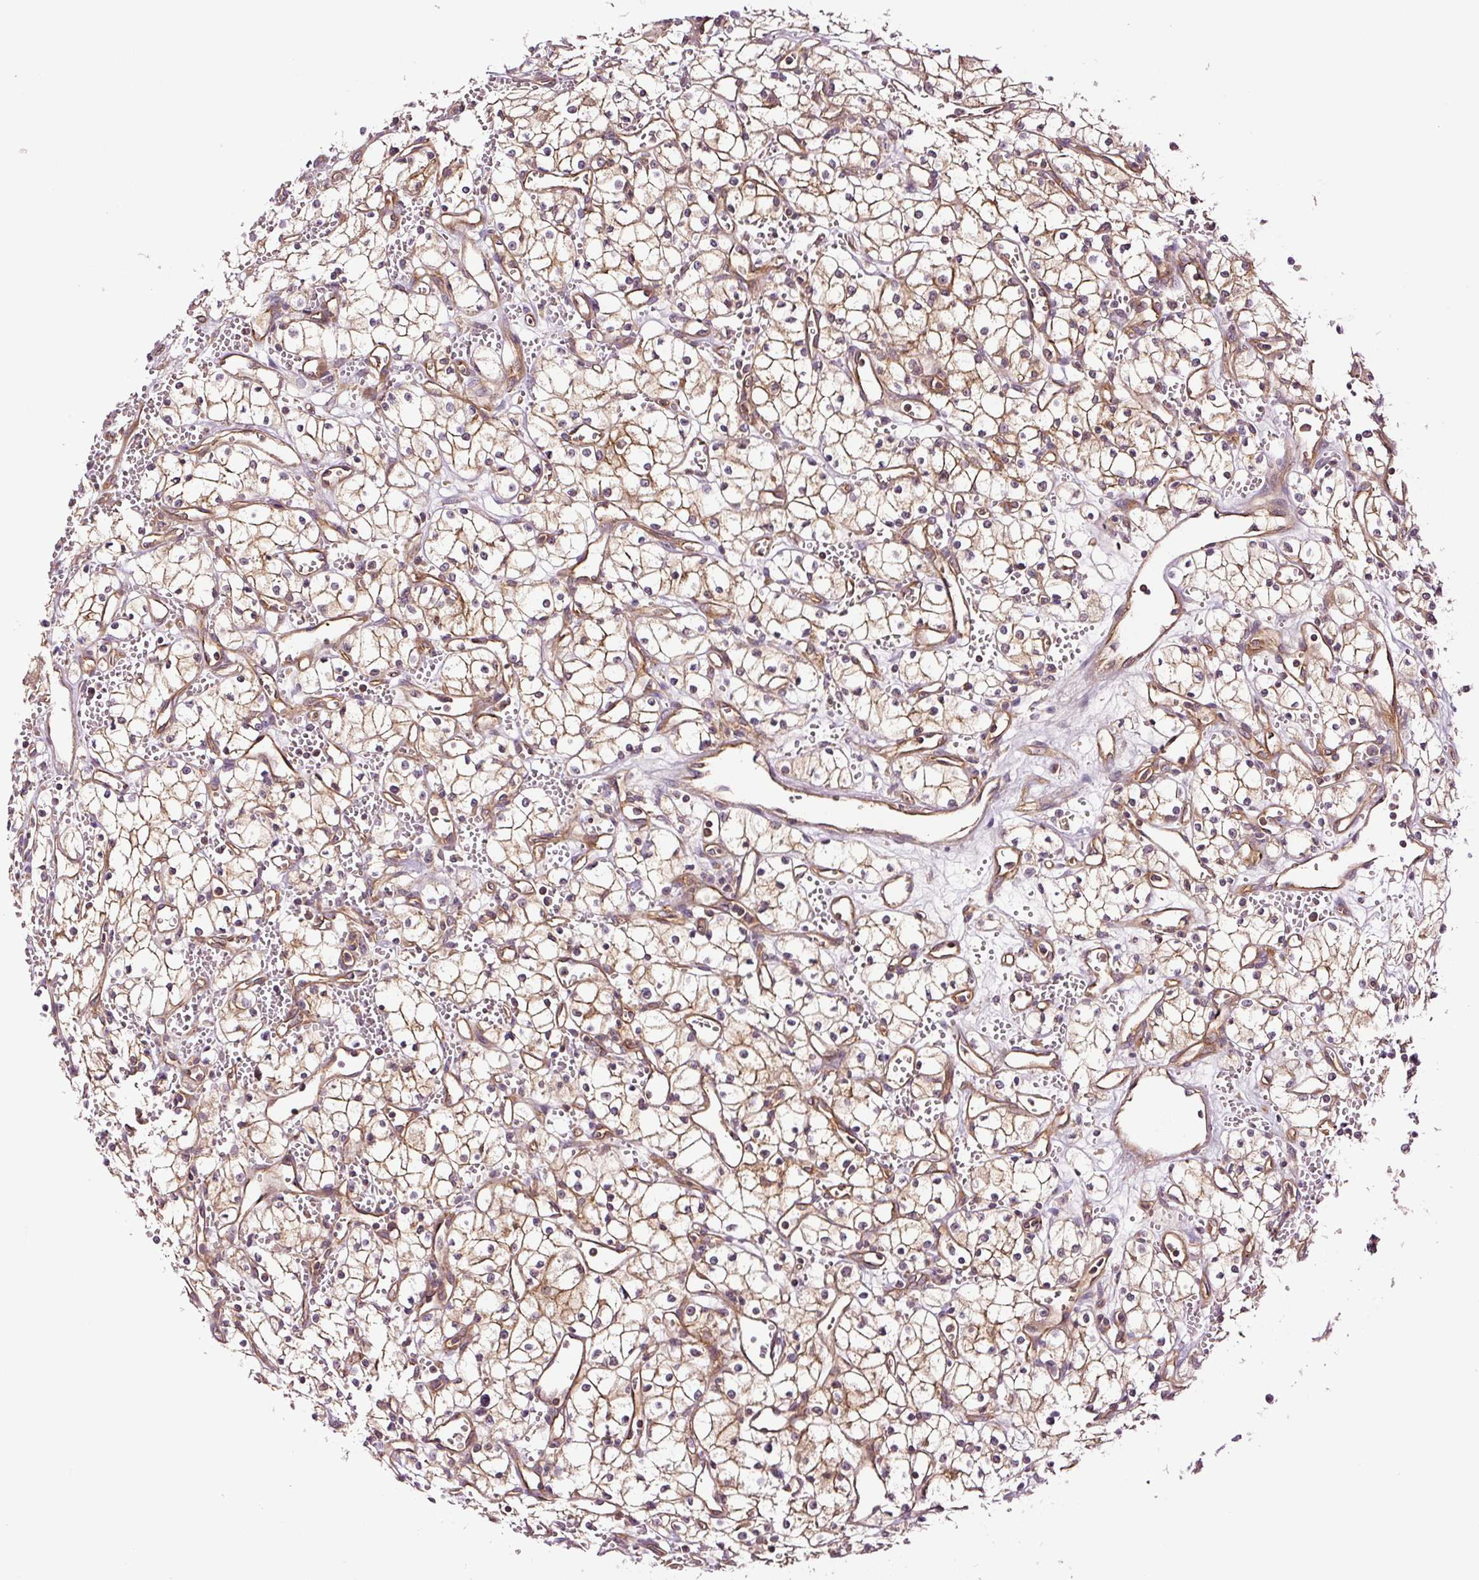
{"staining": {"intensity": "moderate", "quantity": "25%-75%", "location": "cytoplasmic/membranous"}, "tissue": "renal cancer", "cell_type": "Tumor cells", "image_type": "cancer", "snomed": [{"axis": "morphology", "description": "Adenocarcinoma, NOS"}, {"axis": "topography", "description": "Kidney"}], "caption": "Immunohistochemical staining of human renal cancer (adenocarcinoma) exhibits medium levels of moderate cytoplasmic/membranous staining in approximately 25%-75% of tumor cells.", "gene": "METAP1", "patient": {"sex": "male", "age": 59}}